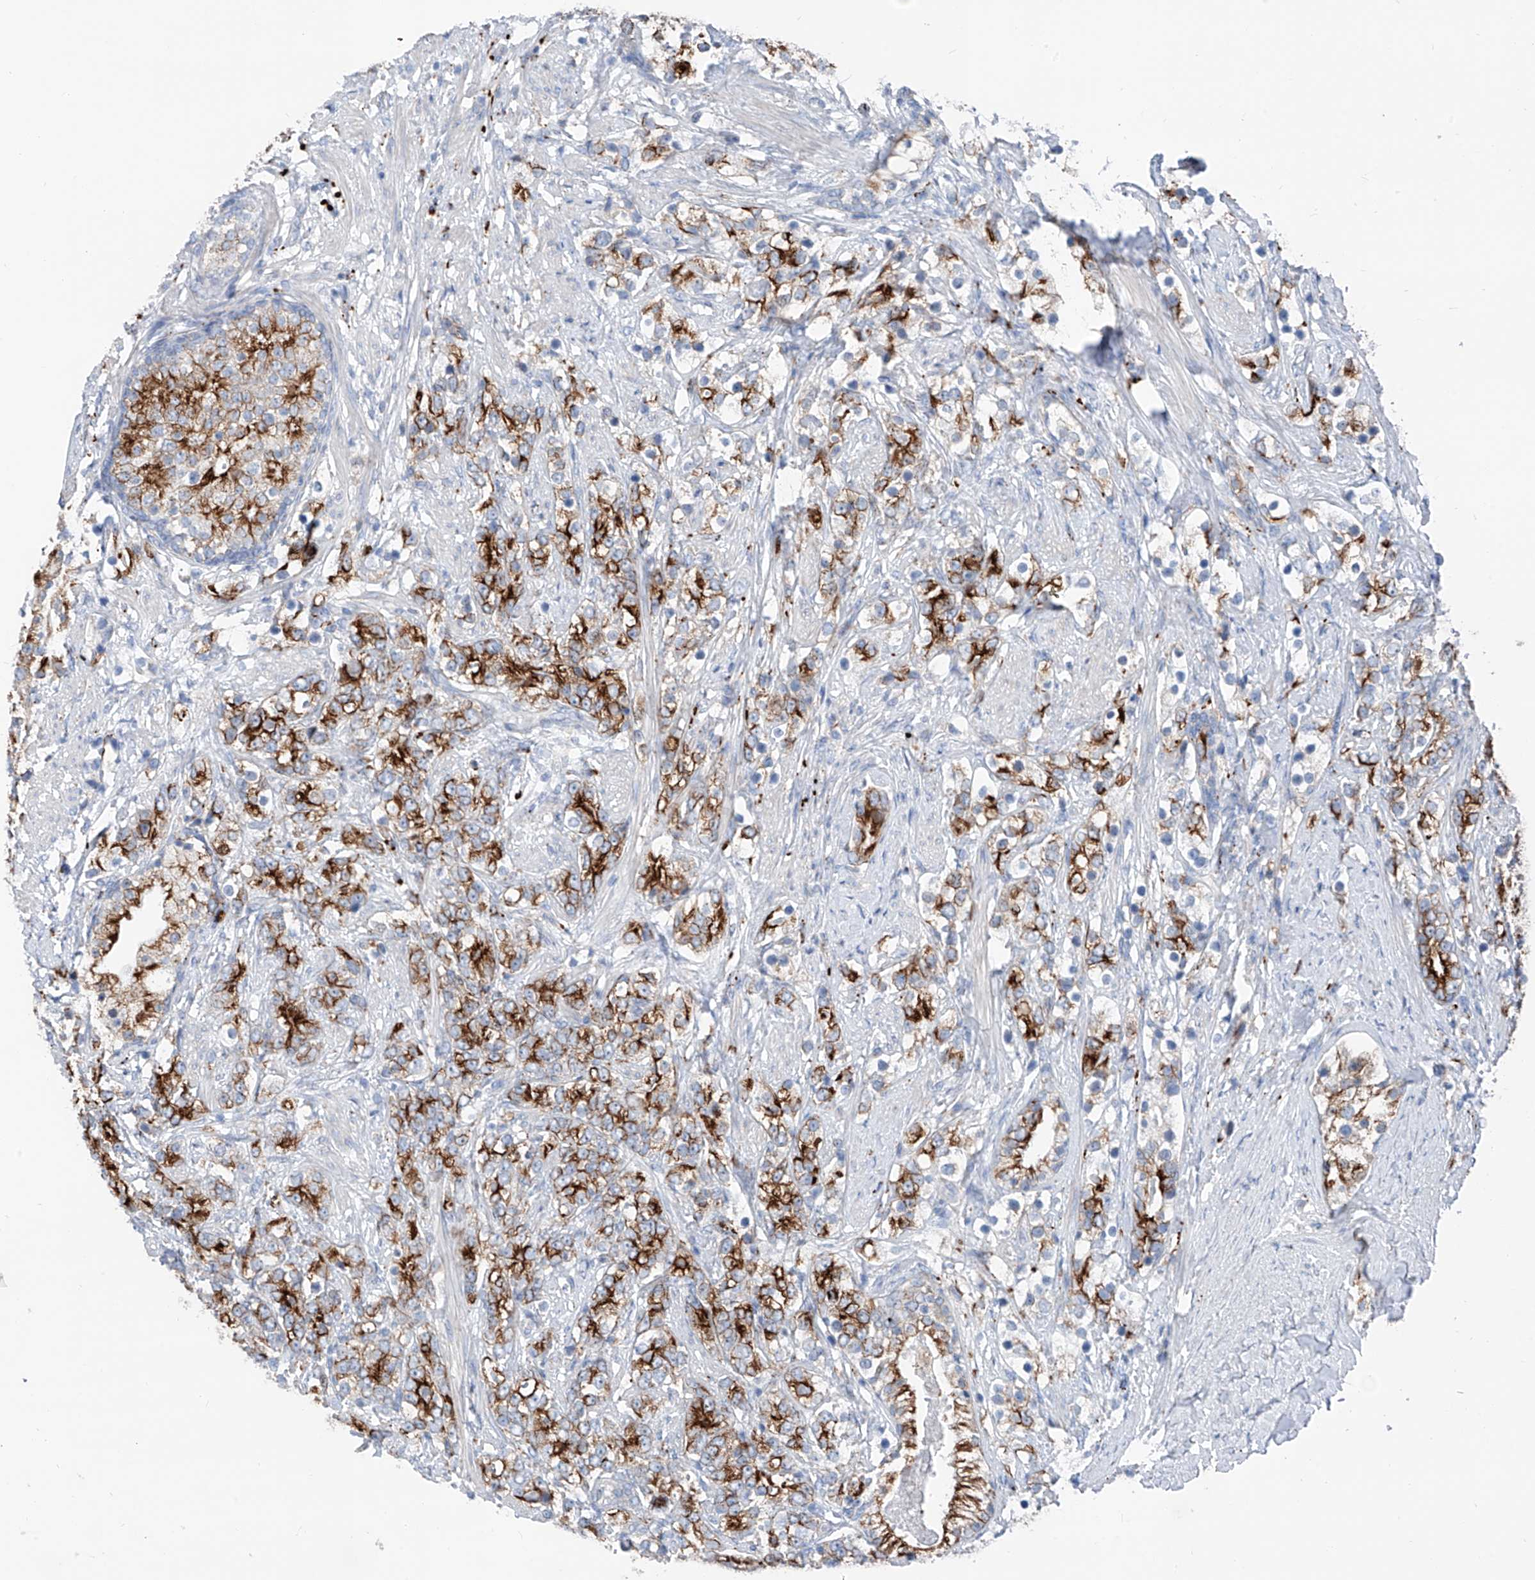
{"staining": {"intensity": "strong", "quantity": "25%-75%", "location": "cytoplasmic/membranous"}, "tissue": "prostate cancer", "cell_type": "Tumor cells", "image_type": "cancer", "snomed": [{"axis": "morphology", "description": "Adenocarcinoma, High grade"}, {"axis": "topography", "description": "Prostate"}], "caption": "IHC (DAB (3,3'-diaminobenzidine)) staining of prostate cancer exhibits strong cytoplasmic/membranous protein staining in approximately 25%-75% of tumor cells.", "gene": "GPR137C", "patient": {"sex": "male", "age": 69}}